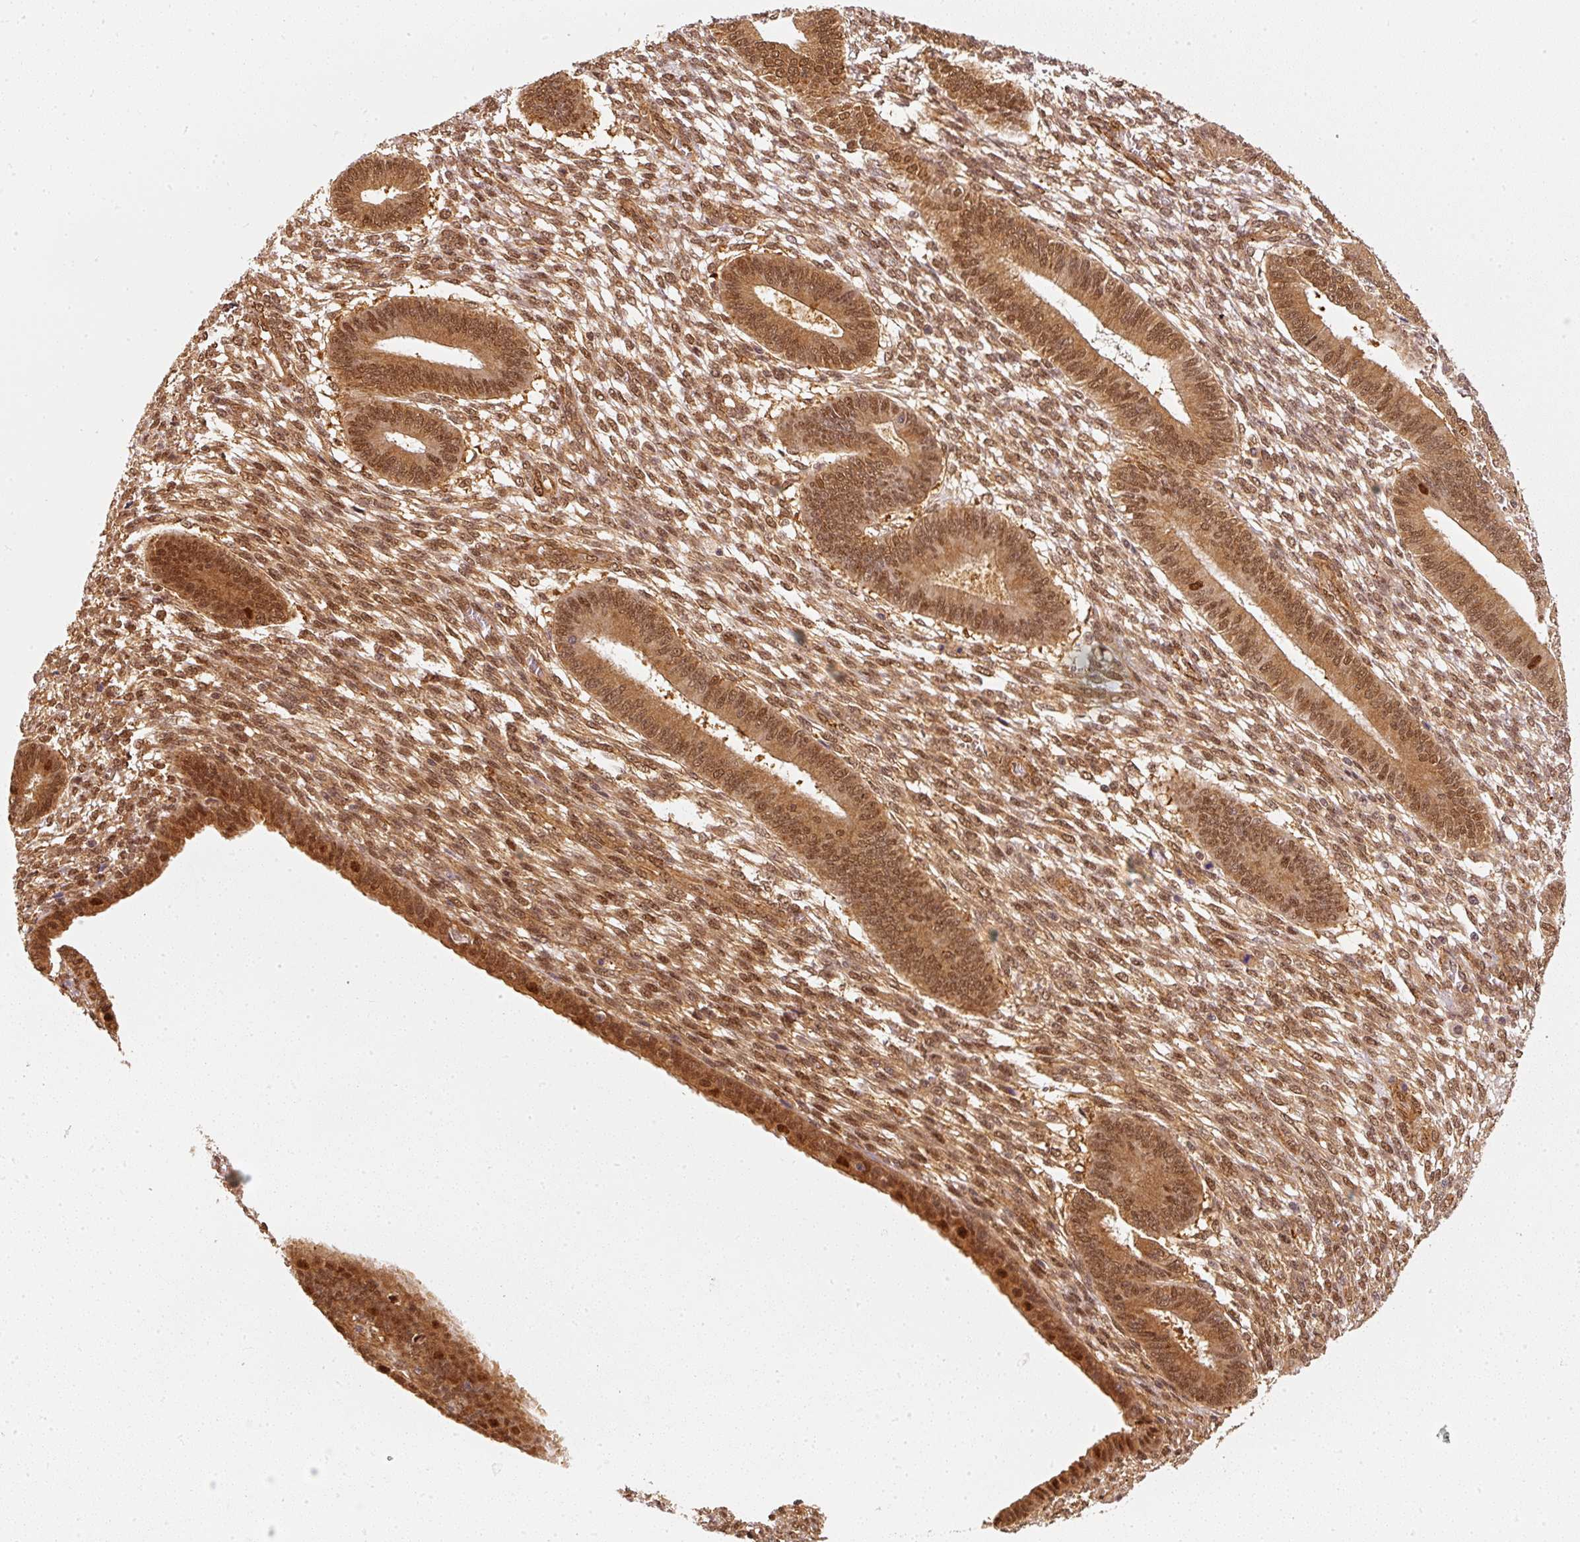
{"staining": {"intensity": "moderate", "quantity": ">75%", "location": "cytoplasmic/membranous,nuclear"}, "tissue": "endometrium", "cell_type": "Cells in endometrial stroma", "image_type": "normal", "snomed": [{"axis": "morphology", "description": "Normal tissue, NOS"}, {"axis": "topography", "description": "Endometrium"}], "caption": "Endometrium stained with DAB immunohistochemistry displays medium levels of moderate cytoplasmic/membranous,nuclear positivity in about >75% of cells in endometrial stroma.", "gene": "PSMD1", "patient": {"sex": "female", "age": 36}}